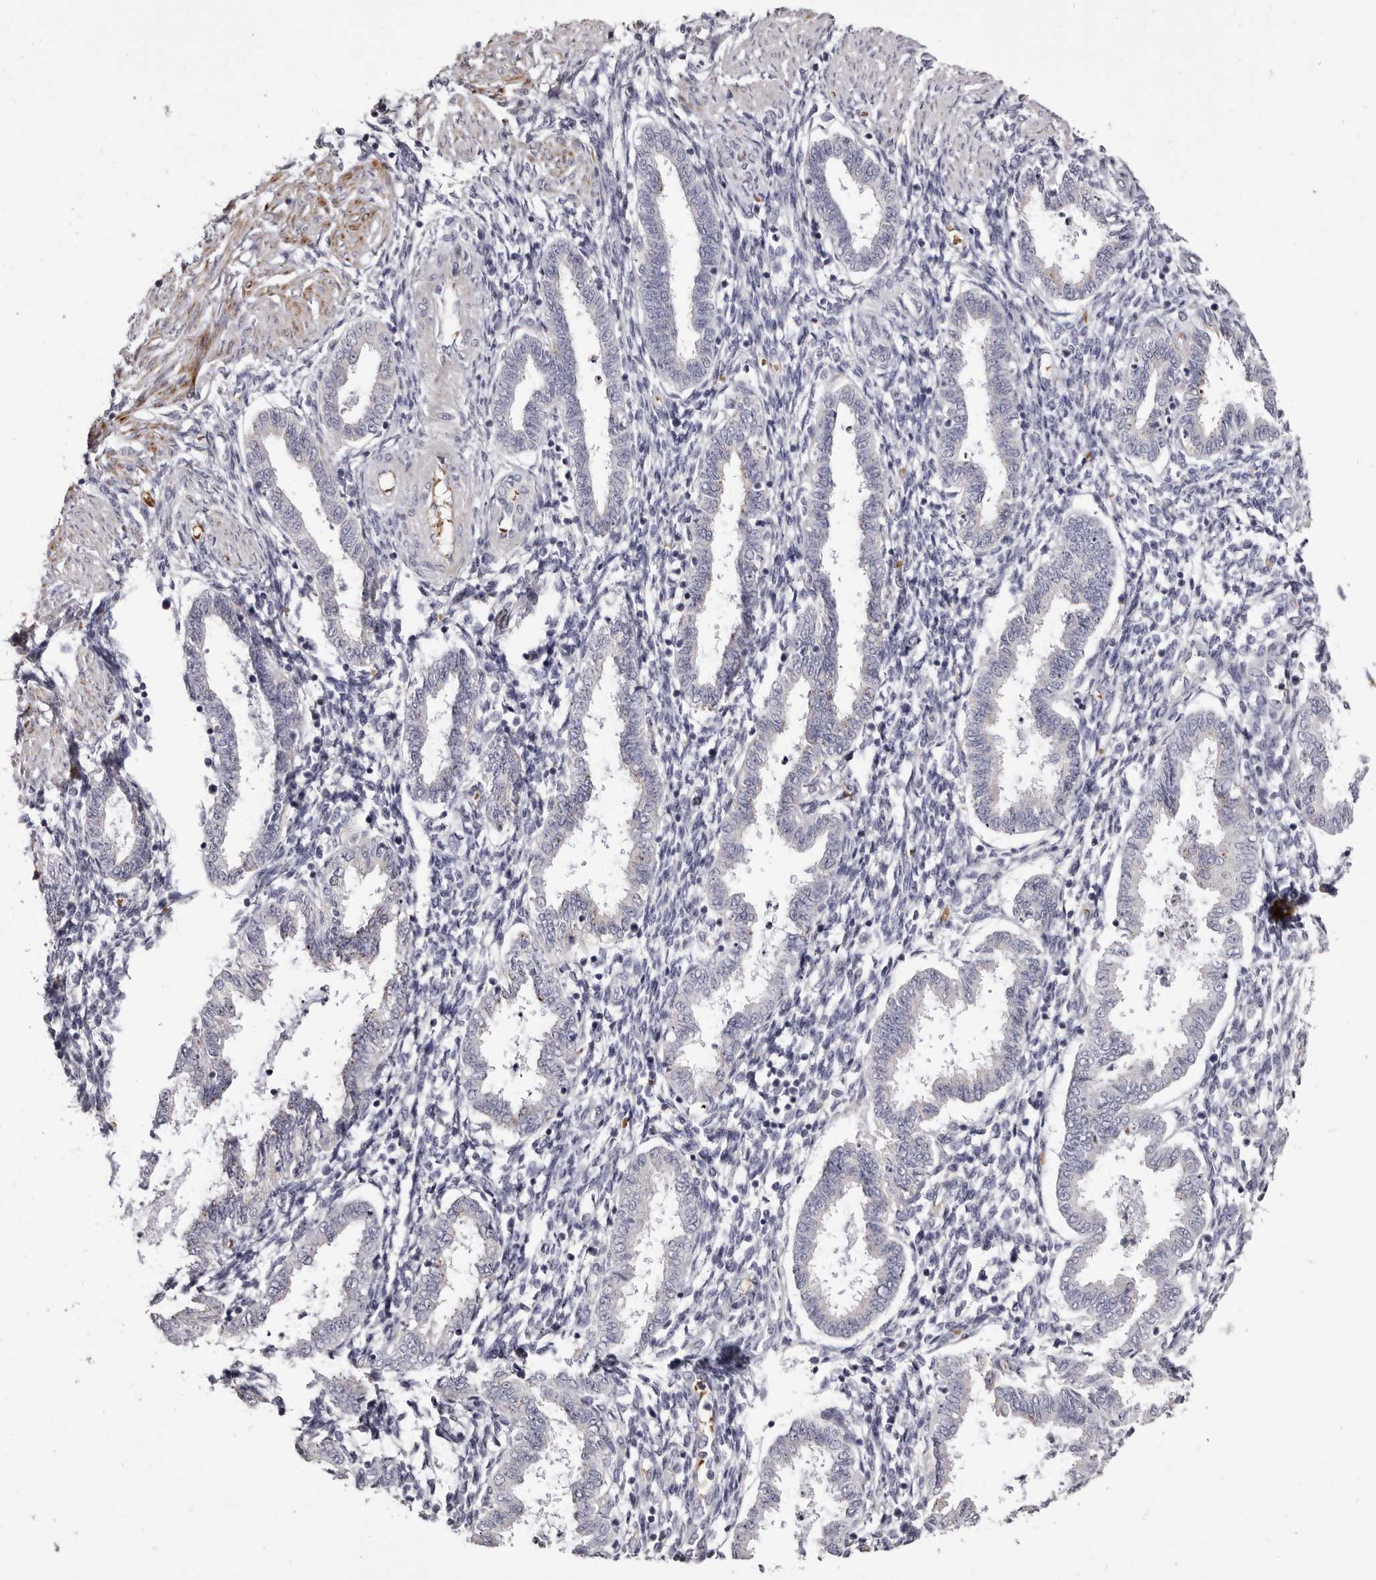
{"staining": {"intensity": "negative", "quantity": "none", "location": "none"}, "tissue": "endometrium", "cell_type": "Cells in endometrial stroma", "image_type": "normal", "snomed": [{"axis": "morphology", "description": "Normal tissue, NOS"}, {"axis": "topography", "description": "Endometrium"}], "caption": "Cells in endometrial stroma show no significant staining in unremarkable endometrium.", "gene": "AIDA", "patient": {"sex": "female", "age": 33}}